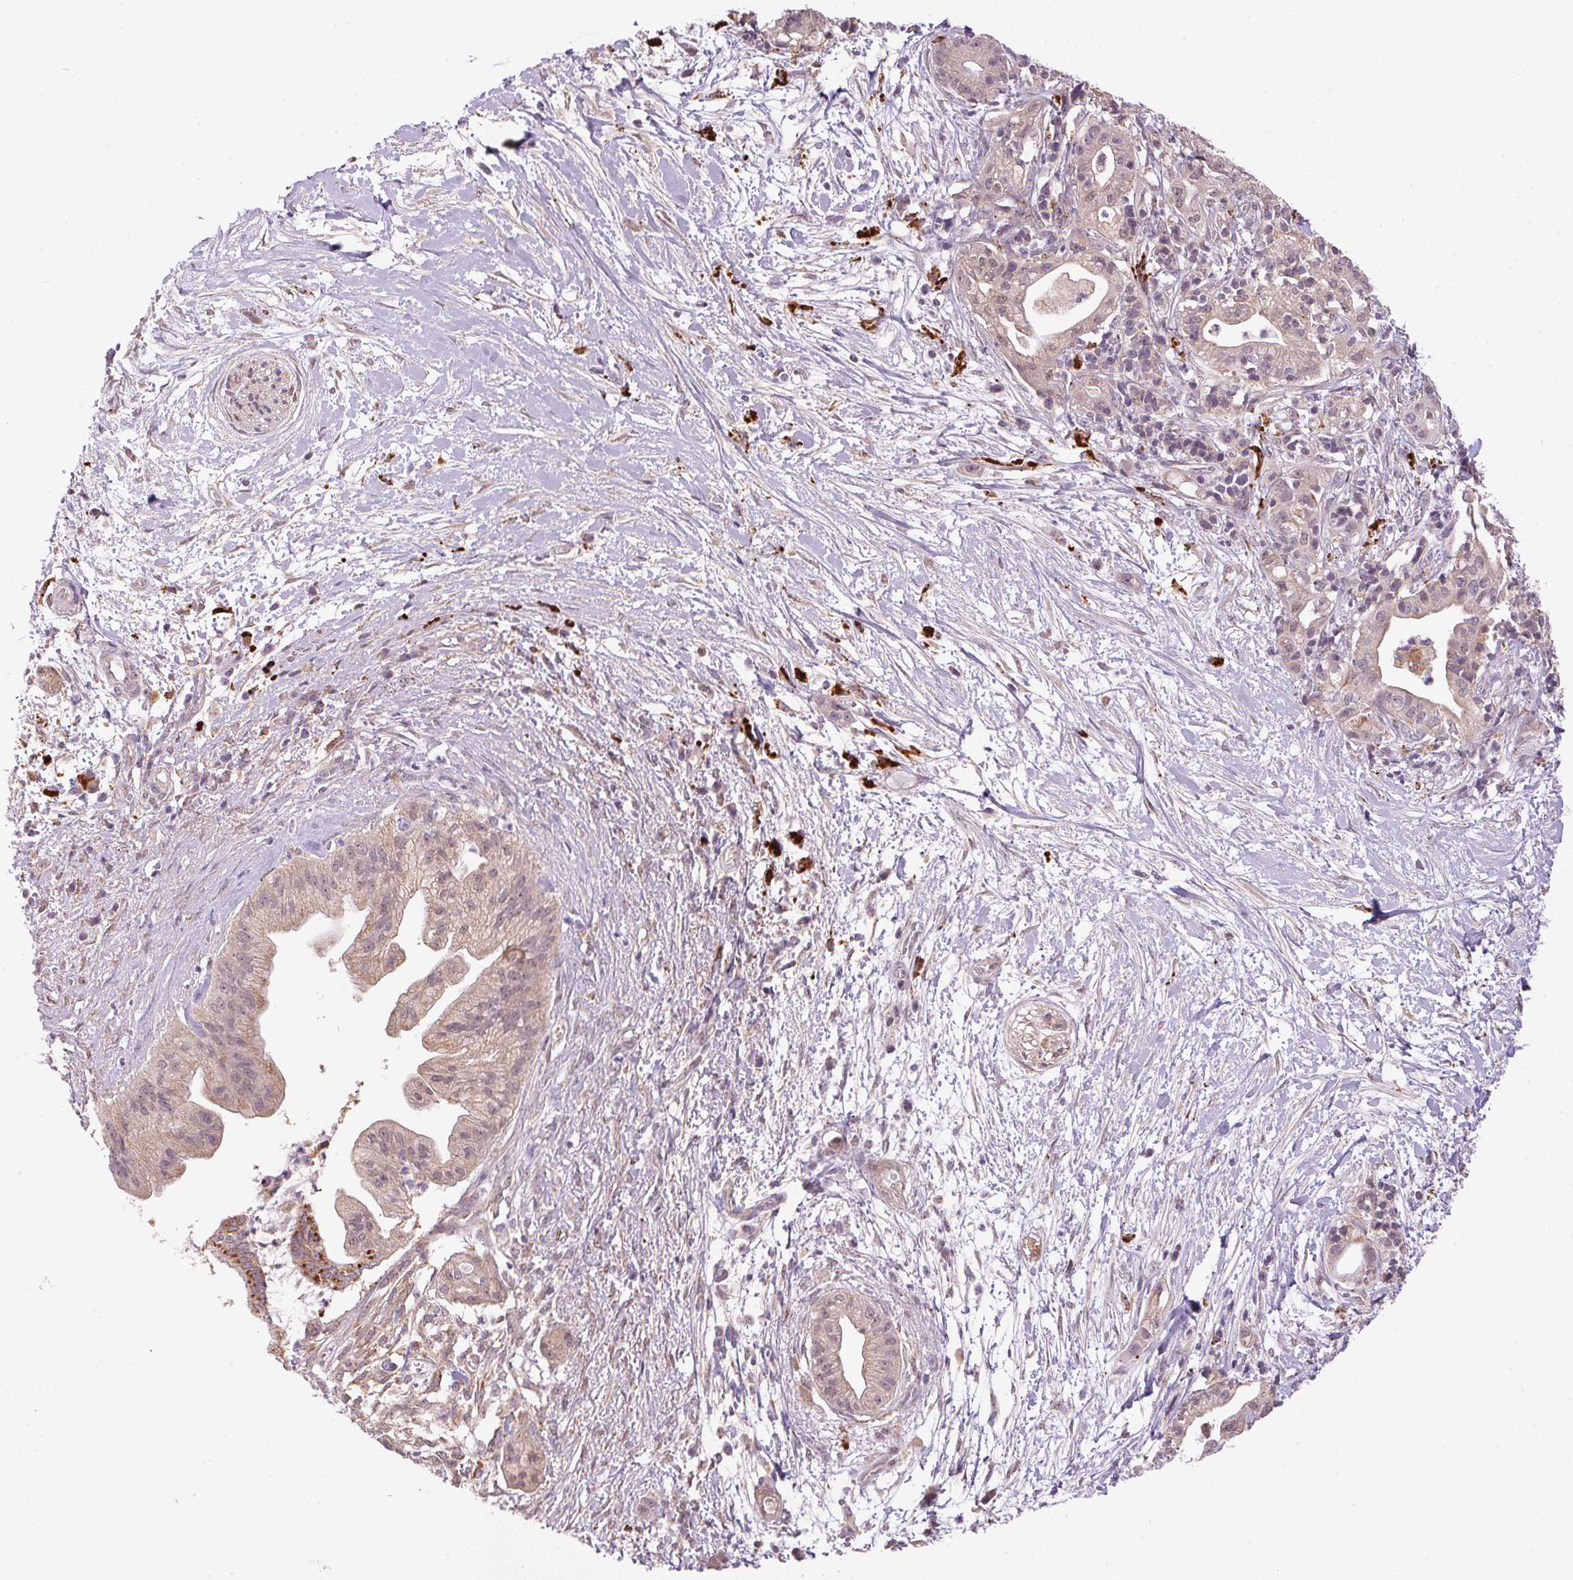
{"staining": {"intensity": "weak", "quantity": ">75%", "location": "cytoplasmic/membranous"}, "tissue": "pancreatic cancer", "cell_type": "Tumor cells", "image_type": "cancer", "snomed": [{"axis": "morphology", "description": "Normal tissue, NOS"}, {"axis": "morphology", "description": "Adenocarcinoma, NOS"}, {"axis": "topography", "description": "Lymph node"}, {"axis": "topography", "description": "Pancreas"}], "caption": "Protein staining by immunohistochemistry reveals weak cytoplasmic/membranous expression in about >75% of tumor cells in pancreatic cancer (adenocarcinoma).", "gene": "ADH5", "patient": {"sex": "female", "age": 58}}